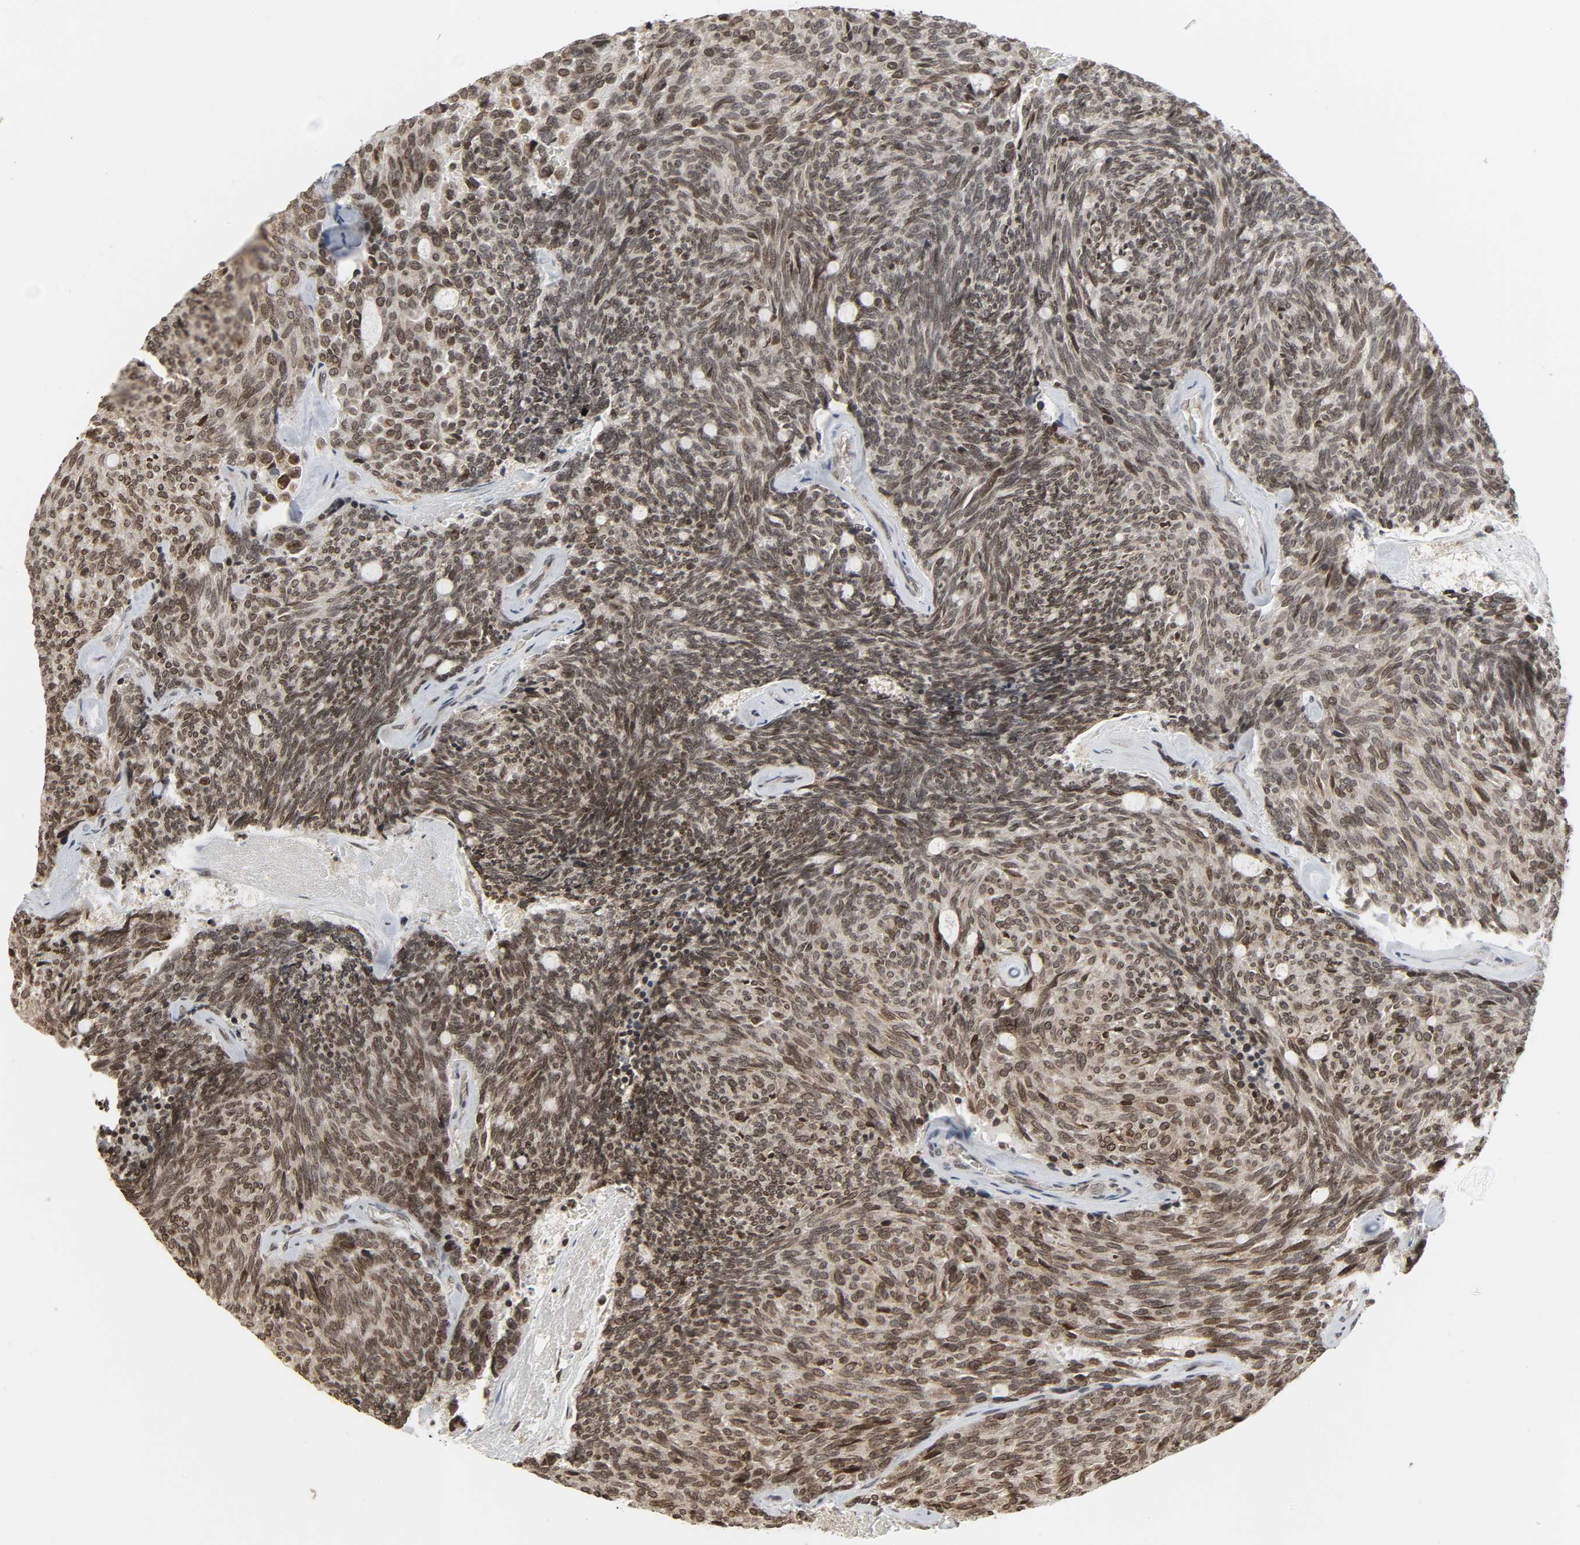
{"staining": {"intensity": "moderate", "quantity": "25%-75%", "location": "cytoplasmic/membranous,nuclear"}, "tissue": "carcinoid", "cell_type": "Tumor cells", "image_type": "cancer", "snomed": [{"axis": "morphology", "description": "Carcinoid, malignant, NOS"}, {"axis": "topography", "description": "Pancreas"}], "caption": "The image exhibits immunohistochemical staining of carcinoid. There is moderate cytoplasmic/membranous and nuclear expression is appreciated in approximately 25%-75% of tumor cells.", "gene": "XRCC1", "patient": {"sex": "female", "age": 54}}